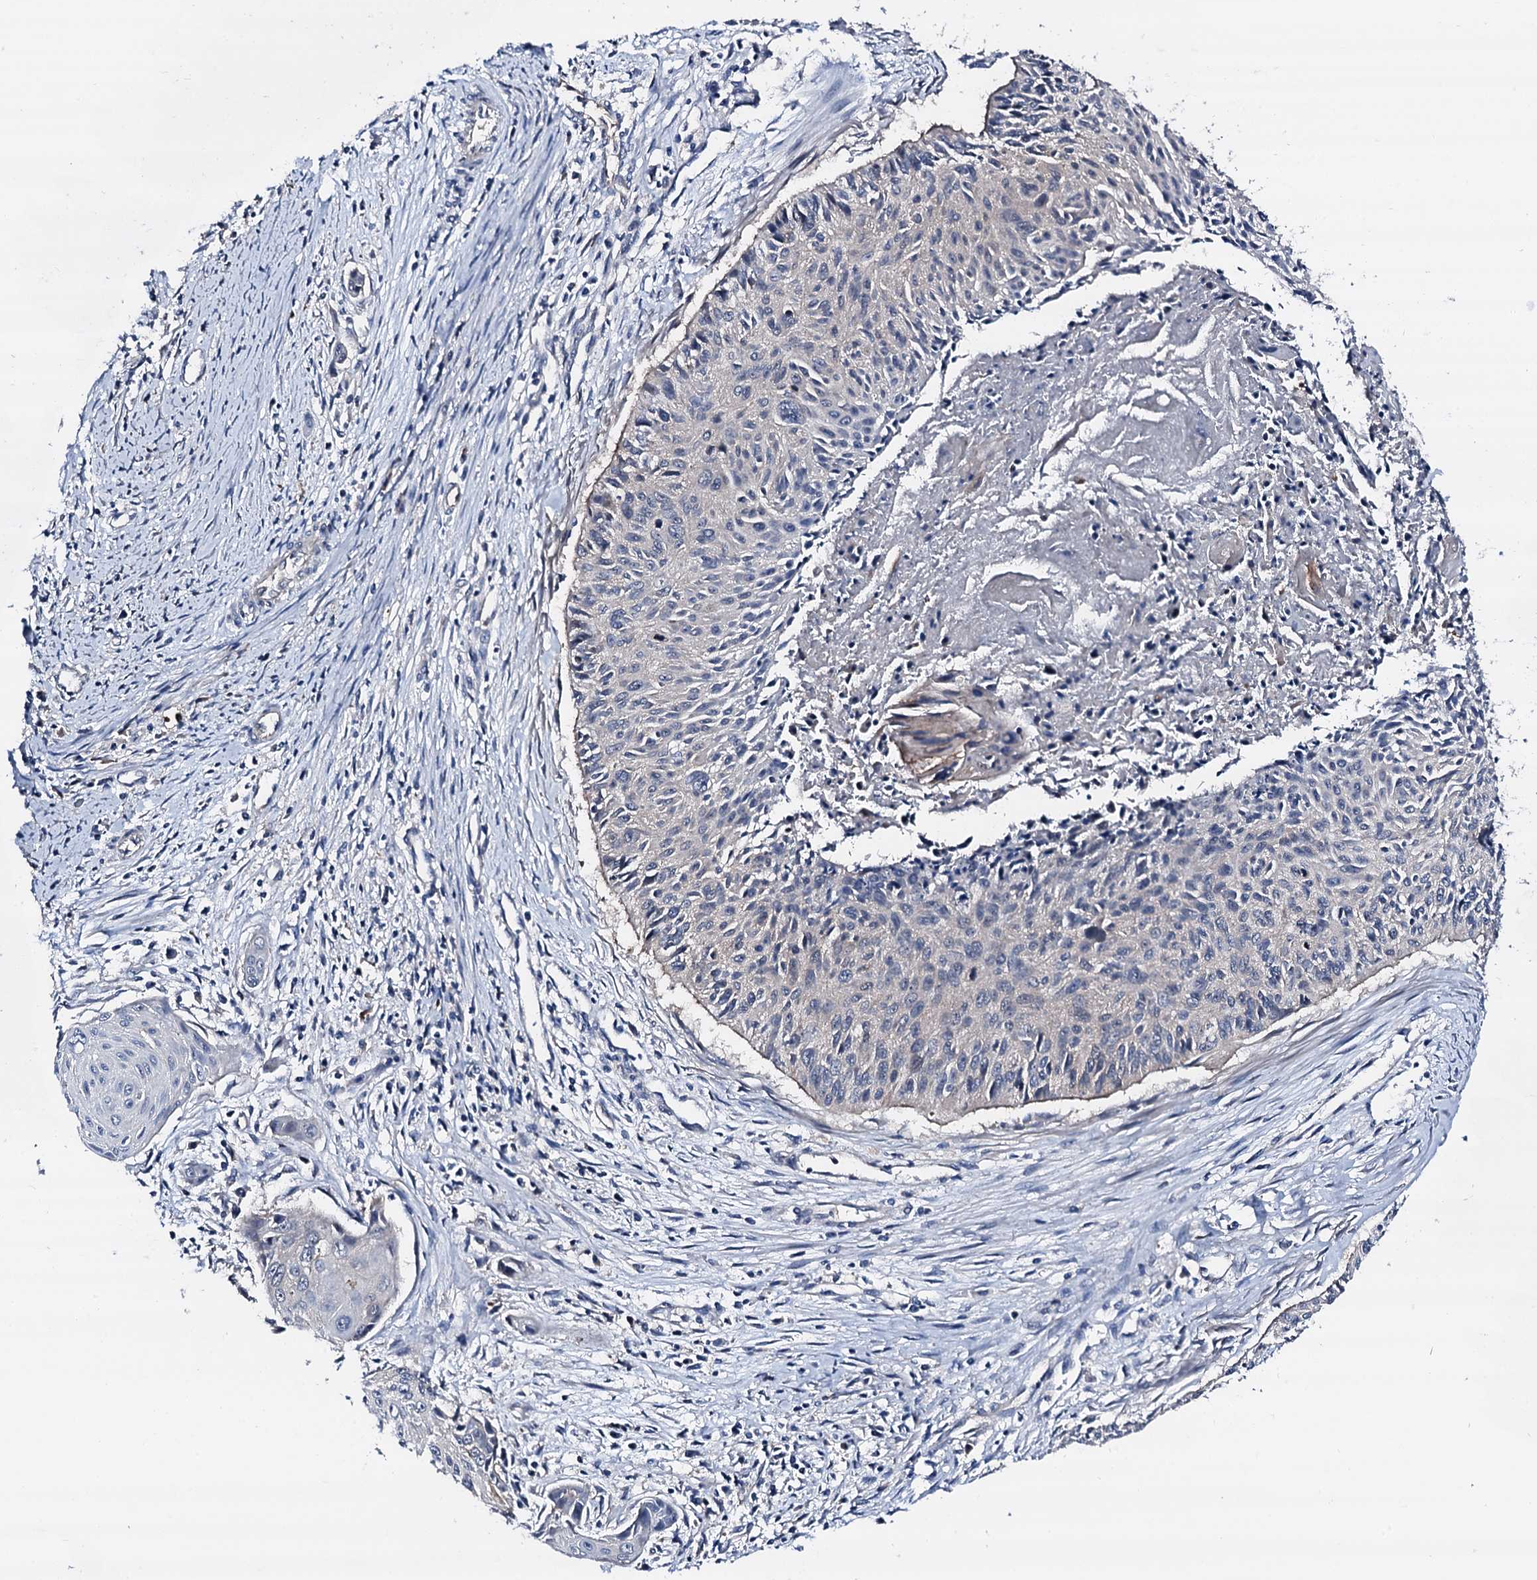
{"staining": {"intensity": "negative", "quantity": "none", "location": "none"}, "tissue": "cervical cancer", "cell_type": "Tumor cells", "image_type": "cancer", "snomed": [{"axis": "morphology", "description": "Squamous cell carcinoma, NOS"}, {"axis": "topography", "description": "Cervix"}], "caption": "The immunohistochemistry histopathology image has no significant staining in tumor cells of cervical cancer (squamous cell carcinoma) tissue.", "gene": "TRAFD1", "patient": {"sex": "female", "age": 55}}